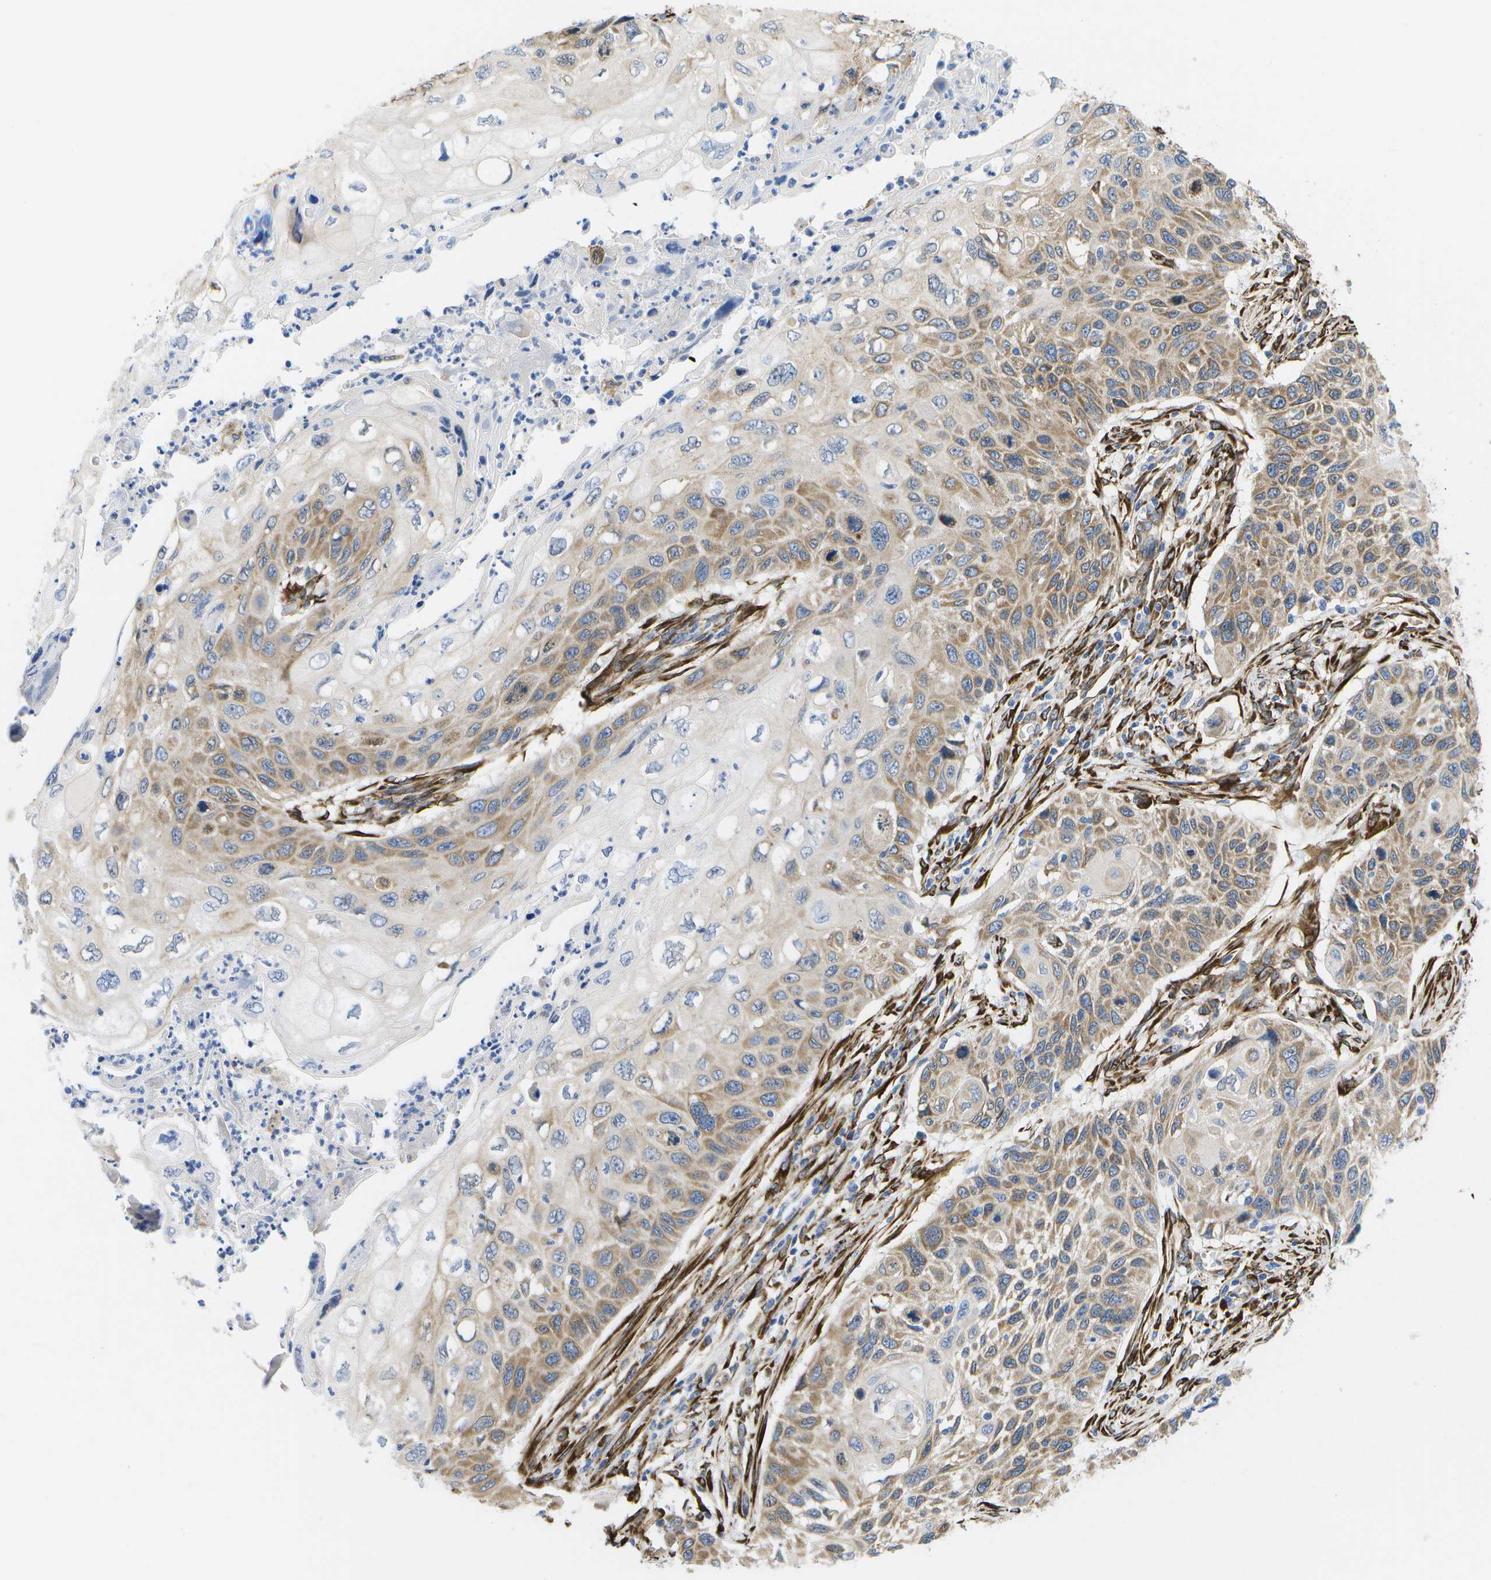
{"staining": {"intensity": "moderate", "quantity": "25%-75%", "location": "cytoplasmic/membranous"}, "tissue": "cervical cancer", "cell_type": "Tumor cells", "image_type": "cancer", "snomed": [{"axis": "morphology", "description": "Squamous cell carcinoma, NOS"}, {"axis": "topography", "description": "Cervix"}], "caption": "Approximately 25%-75% of tumor cells in human cervical cancer (squamous cell carcinoma) reveal moderate cytoplasmic/membranous protein staining as visualized by brown immunohistochemical staining.", "gene": "ZDHHC17", "patient": {"sex": "female", "age": 70}}